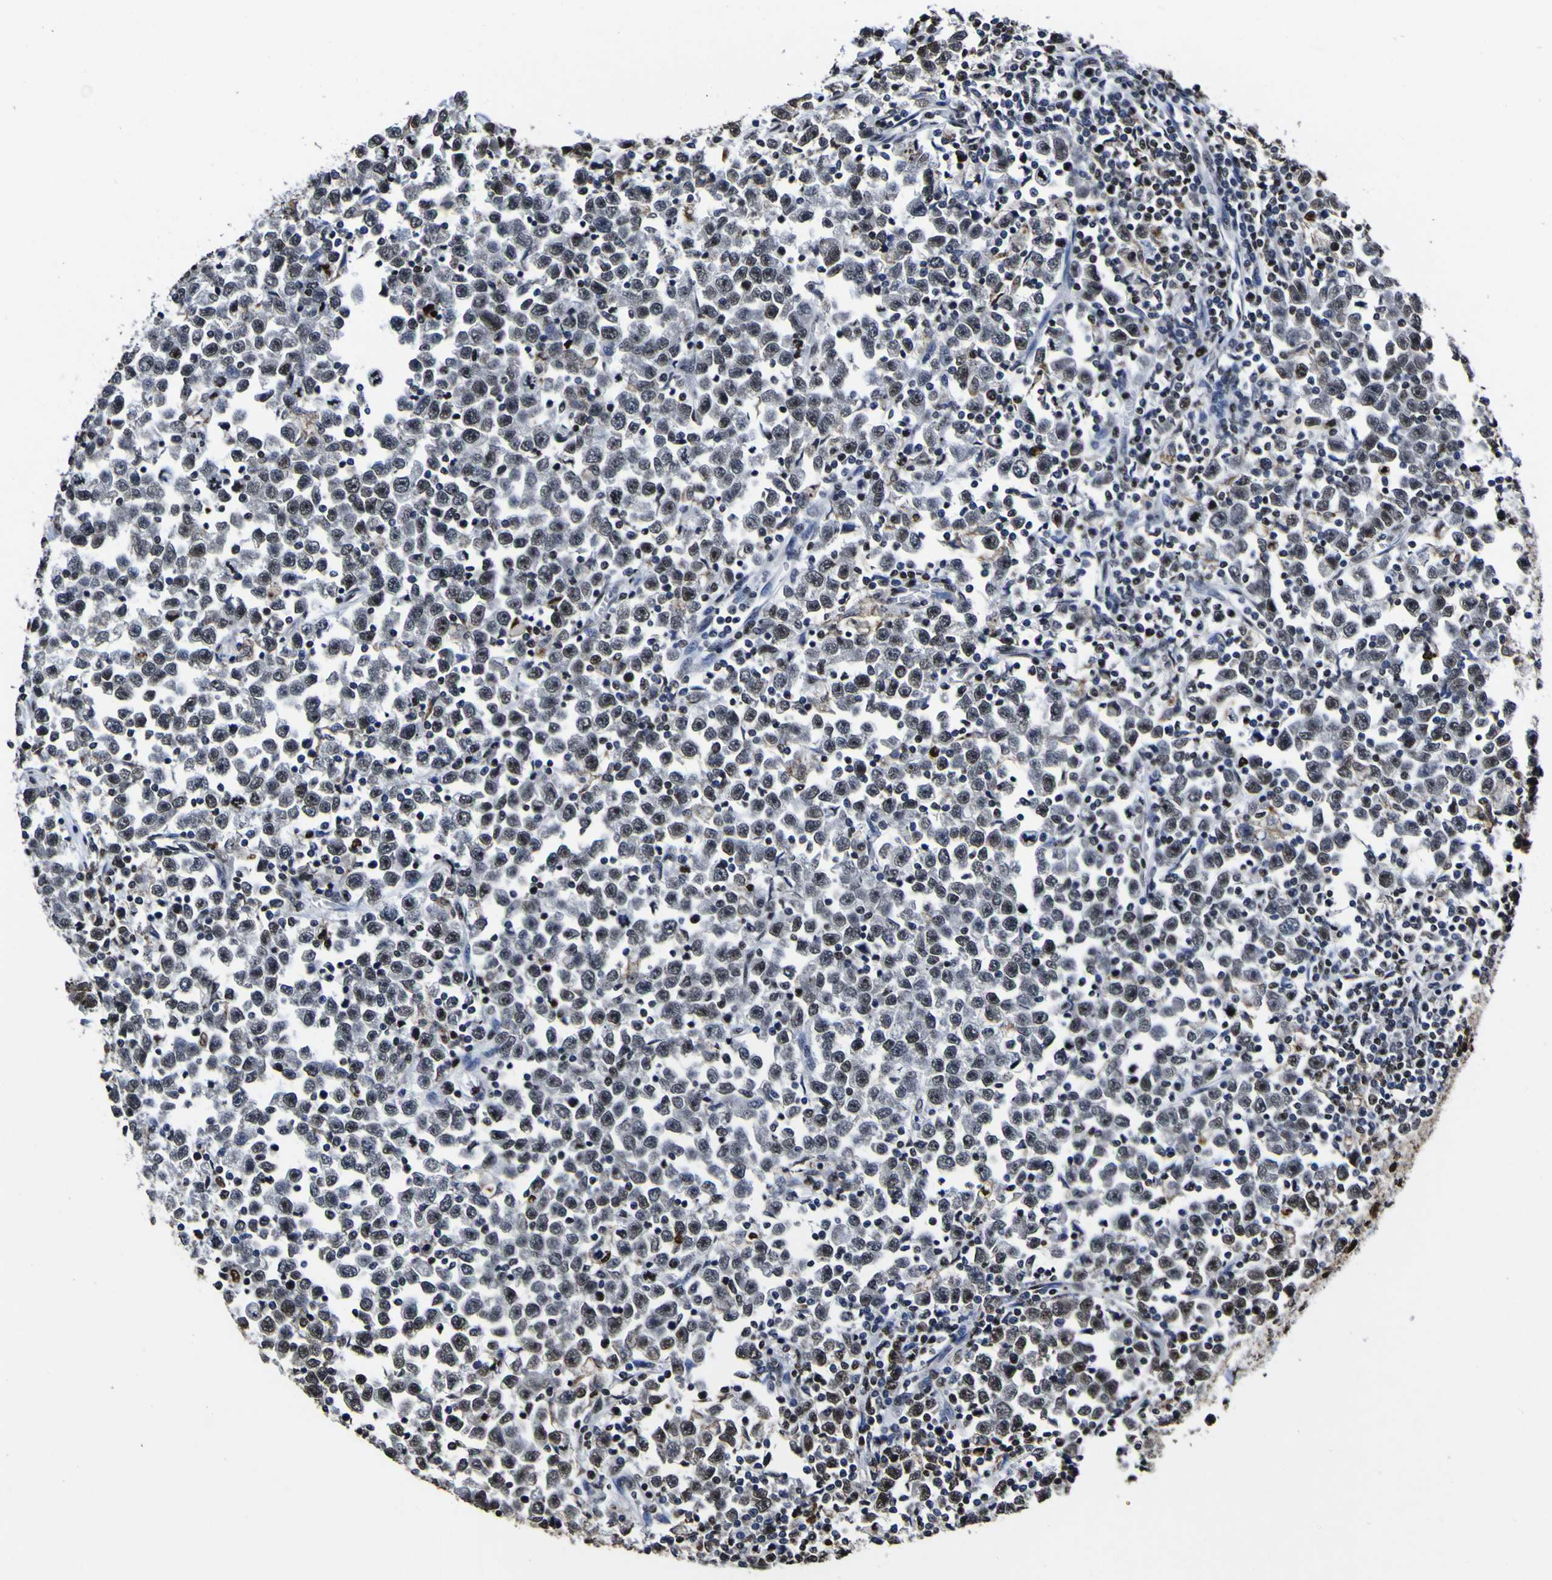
{"staining": {"intensity": "strong", "quantity": "<25%", "location": "nuclear"}, "tissue": "testis cancer", "cell_type": "Tumor cells", "image_type": "cancer", "snomed": [{"axis": "morphology", "description": "Seminoma, NOS"}, {"axis": "topography", "description": "Testis"}], "caption": "Protein expression analysis of human seminoma (testis) reveals strong nuclear expression in about <25% of tumor cells.", "gene": "PIAS1", "patient": {"sex": "male", "age": 43}}